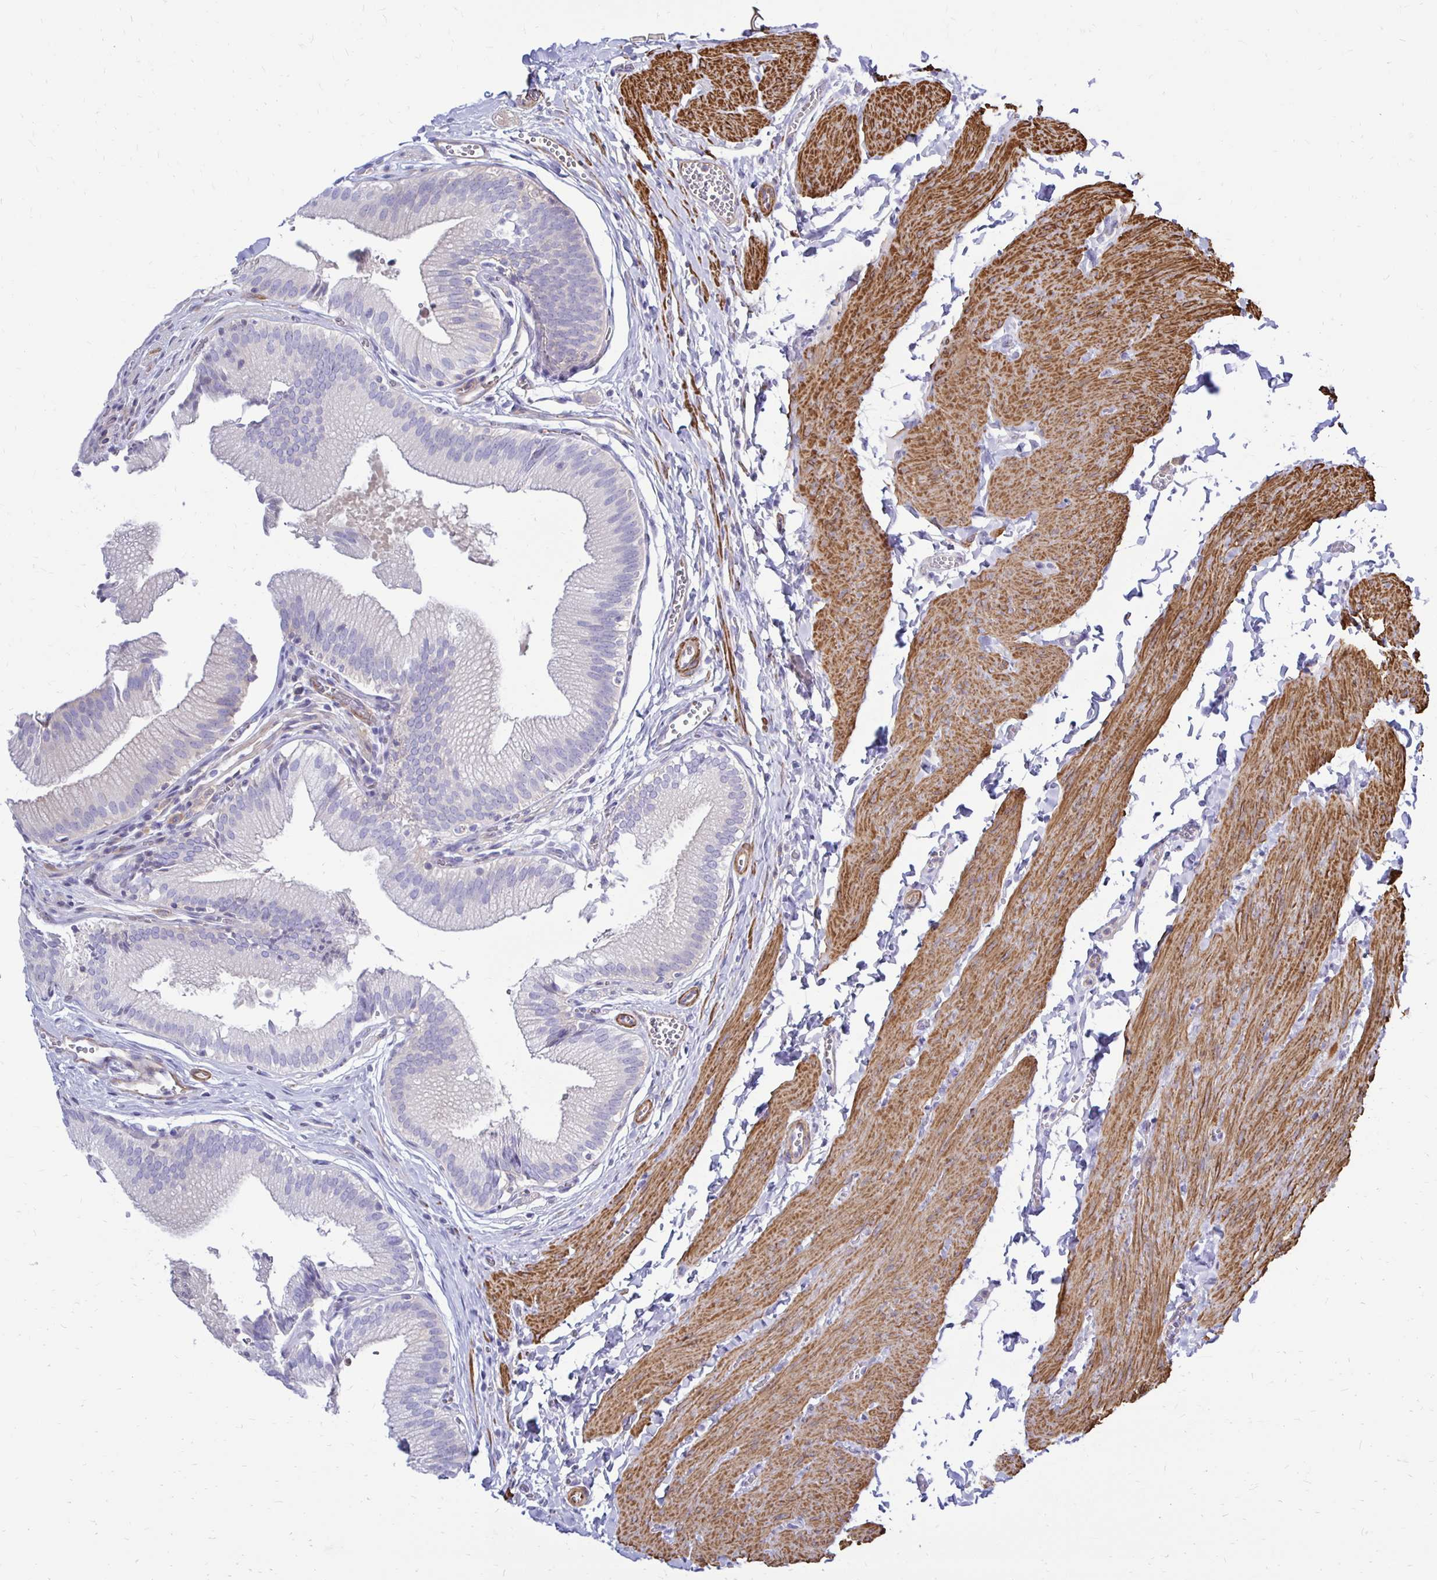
{"staining": {"intensity": "negative", "quantity": "none", "location": "none"}, "tissue": "gallbladder", "cell_type": "Glandular cells", "image_type": "normal", "snomed": [{"axis": "morphology", "description": "Normal tissue, NOS"}, {"axis": "topography", "description": "Gallbladder"}, {"axis": "topography", "description": "Peripheral nerve tissue"}], "caption": "This is a image of immunohistochemistry (IHC) staining of benign gallbladder, which shows no positivity in glandular cells. (DAB immunohistochemistry (IHC) visualized using brightfield microscopy, high magnification).", "gene": "CTPS1", "patient": {"sex": "male", "age": 17}}